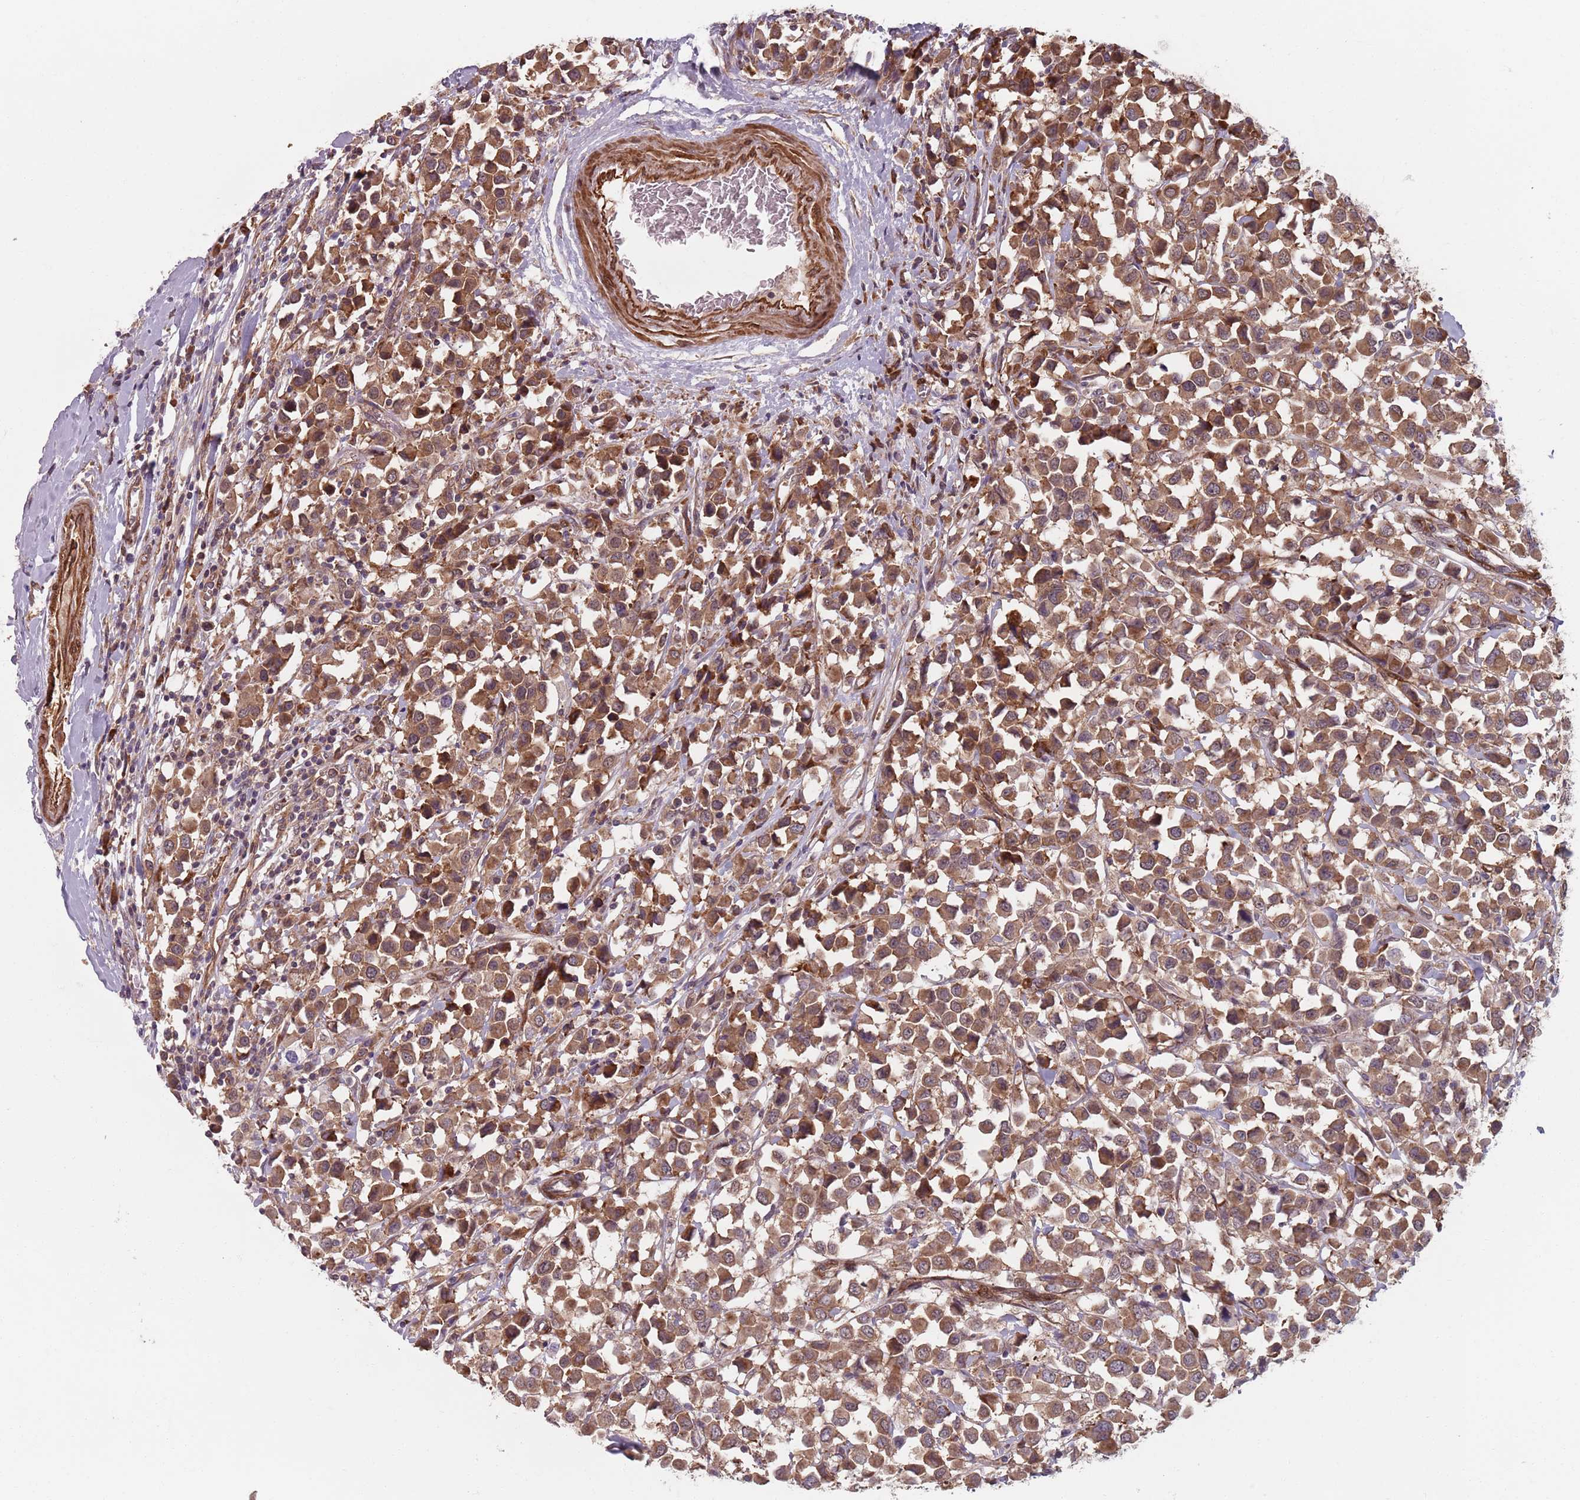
{"staining": {"intensity": "strong", "quantity": ">75%", "location": "cytoplasmic/membranous"}, "tissue": "breast cancer", "cell_type": "Tumor cells", "image_type": "cancer", "snomed": [{"axis": "morphology", "description": "Duct carcinoma"}, {"axis": "topography", "description": "Breast"}], "caption": "Tumor cells show high levels of strong cytoplasmic/membranous expression in approximately >75% of cells in human breast infiltrating ductal carcinoma.", "gene": "NOTCH3", "patient": {"sex": "female", "age": 61}}